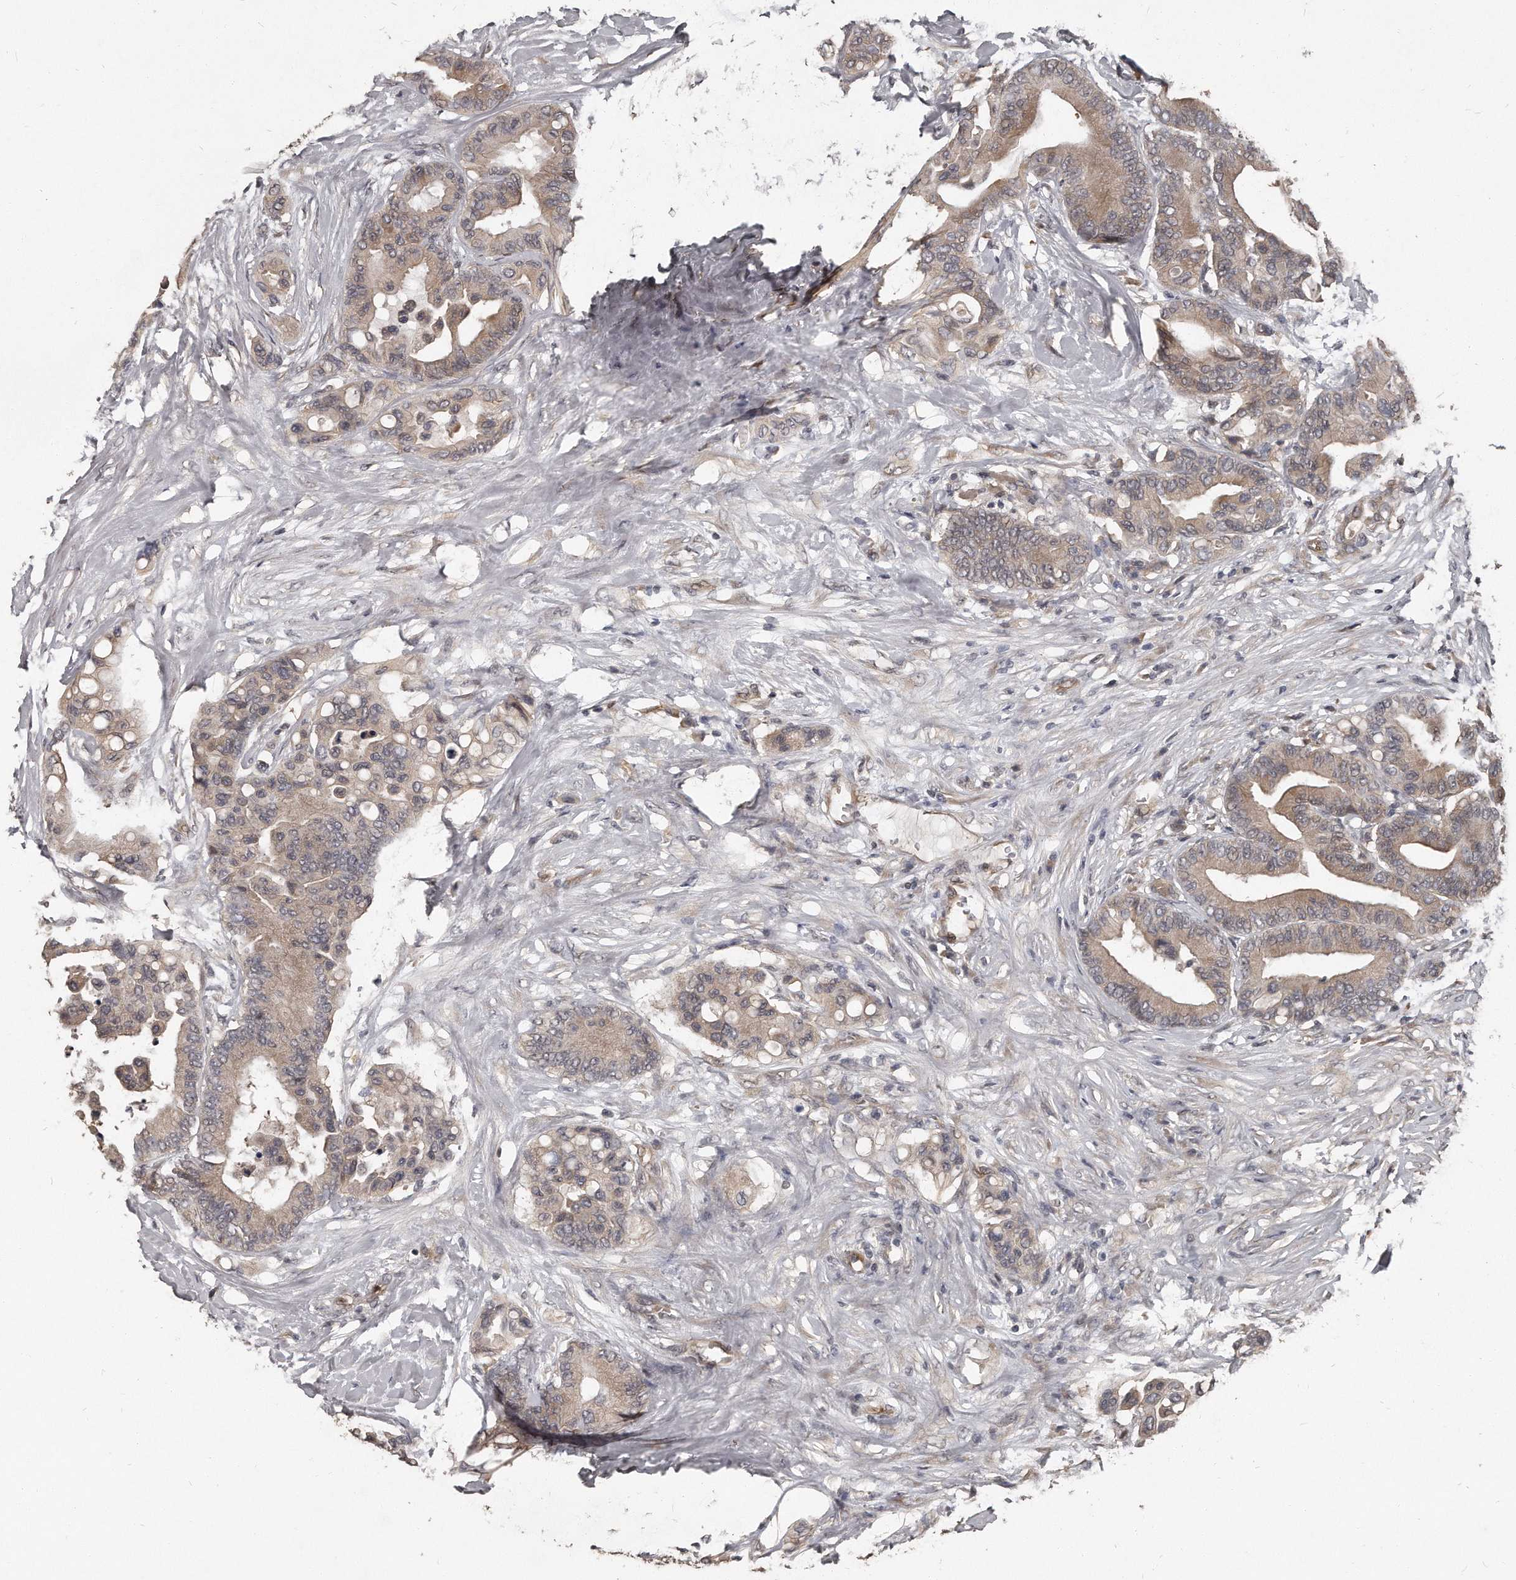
{"staining": {"intensity": "weak", "quantity": "25%-75%", "location": "cytoplasmic/membranous"}, "tissue": "colorectal cancer", "cell_type": "Tumor cells", "image_type": "cancer", "snomed": [{"axis": "morphology", "description": "Adenocarcinoma, NOS"}, {"axis": "topography", "description": "Colon"}], "caption": "Immunohistochemistry (IHC) (DAB) staining of human colorectal cancer (adenocarcinoma) displays weak cytoplasmic/membranous protein staining in approximately 25%-75% of tumor cells.", "gene": "GRB10", "patient": {"sex": "male", "age": 82}}